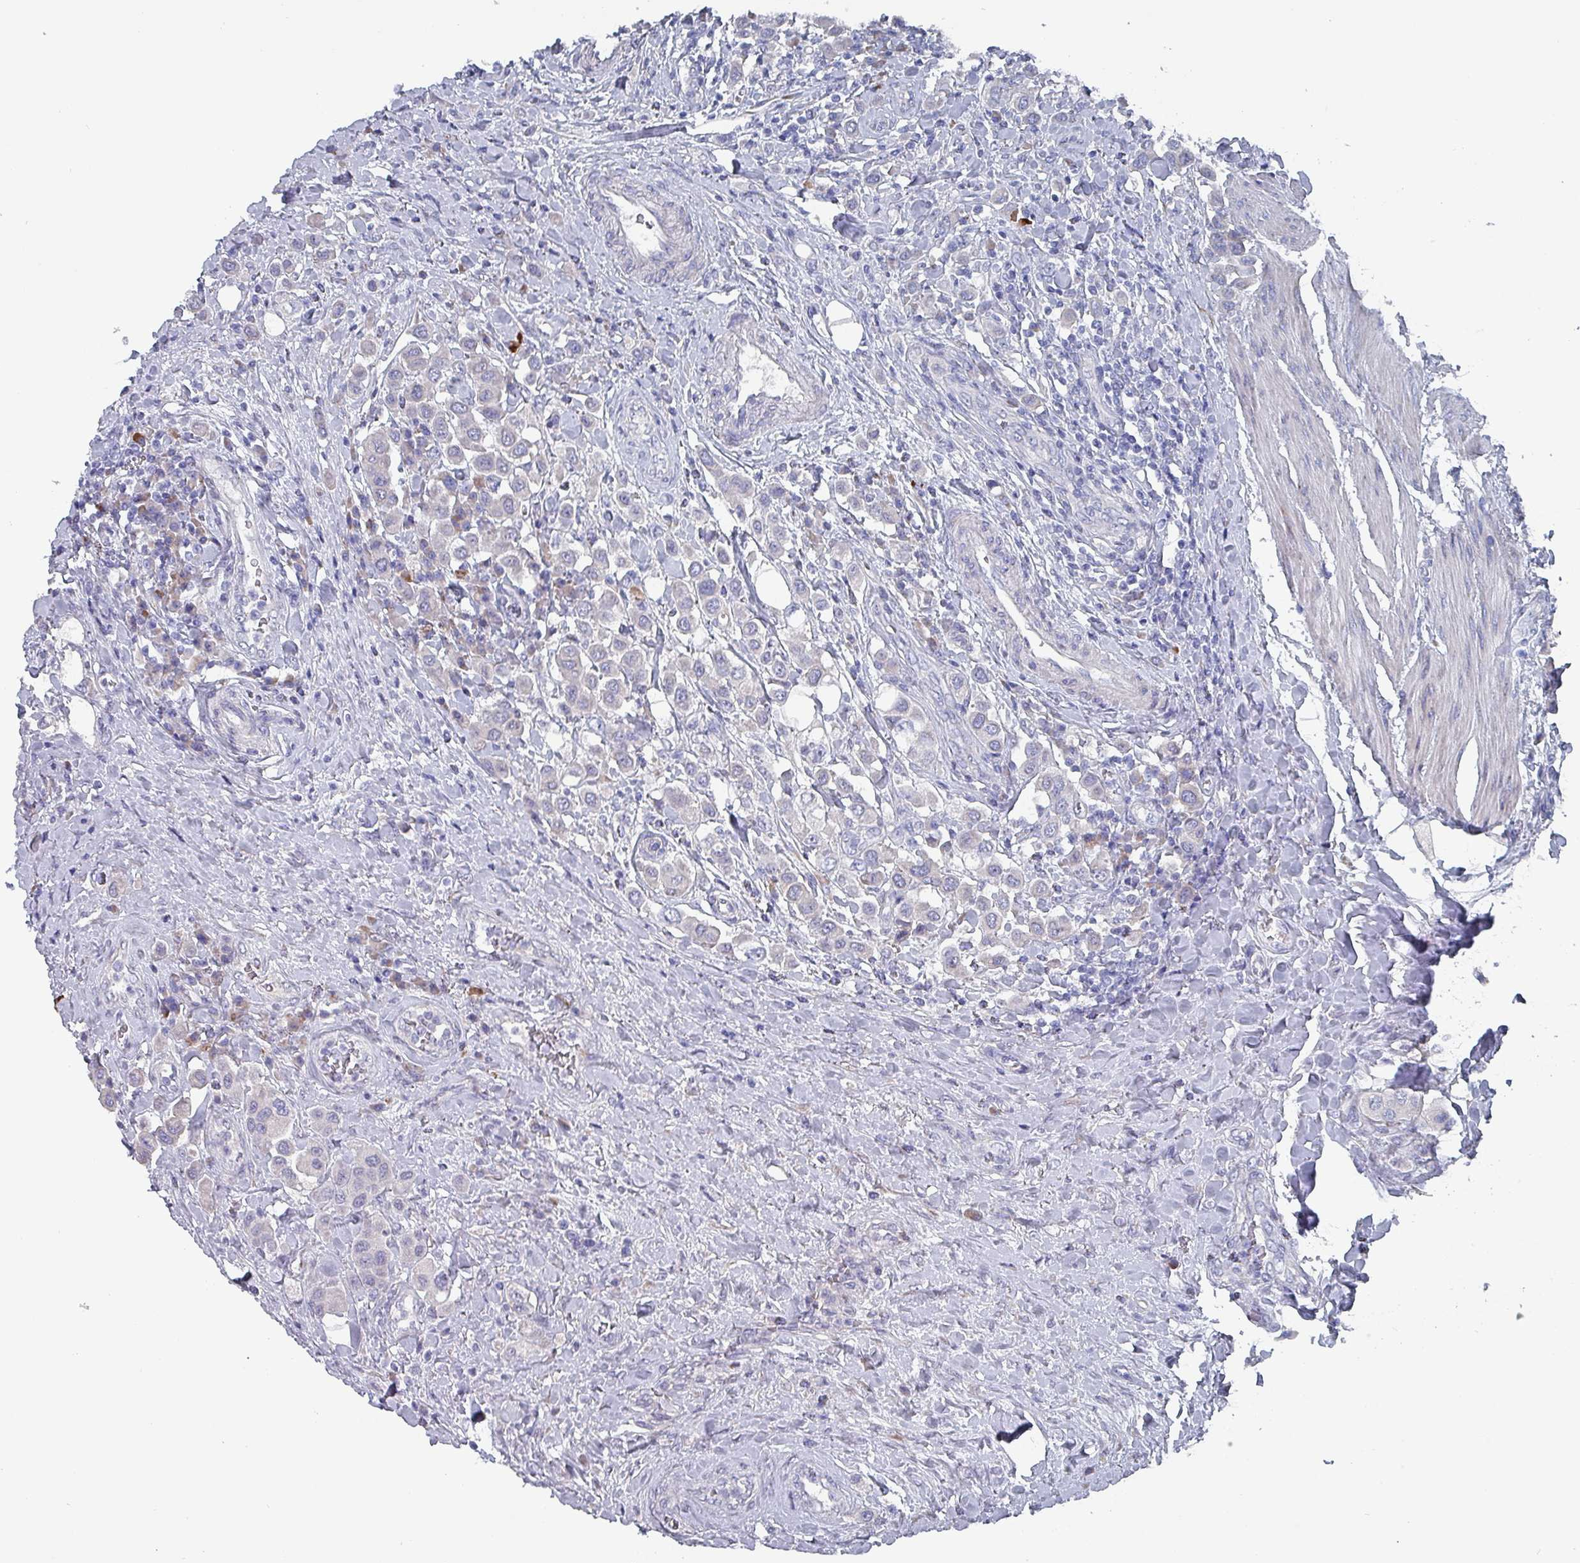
{"staining": {"intensity": "negative", "quantity": "none", "location": "none"}, "tissue": "urothelial cancer", "cell_type": "Tumor cells", "image_type": "cancer", "snomed": [{"axis": "morphology", "description": "Urothelial carcinoma, High grade"}, {"axis": "topography", "description": "Urinary bladder"}], "caption": "Immunohistochemistry (IHC) micrograph of neoplastic tissue: urothelial cancer stained with DAB demonstrates no significant protein expression in tumor cells.", "gene": "DRD5", "patient": {"sex": "male", "age": 50}}